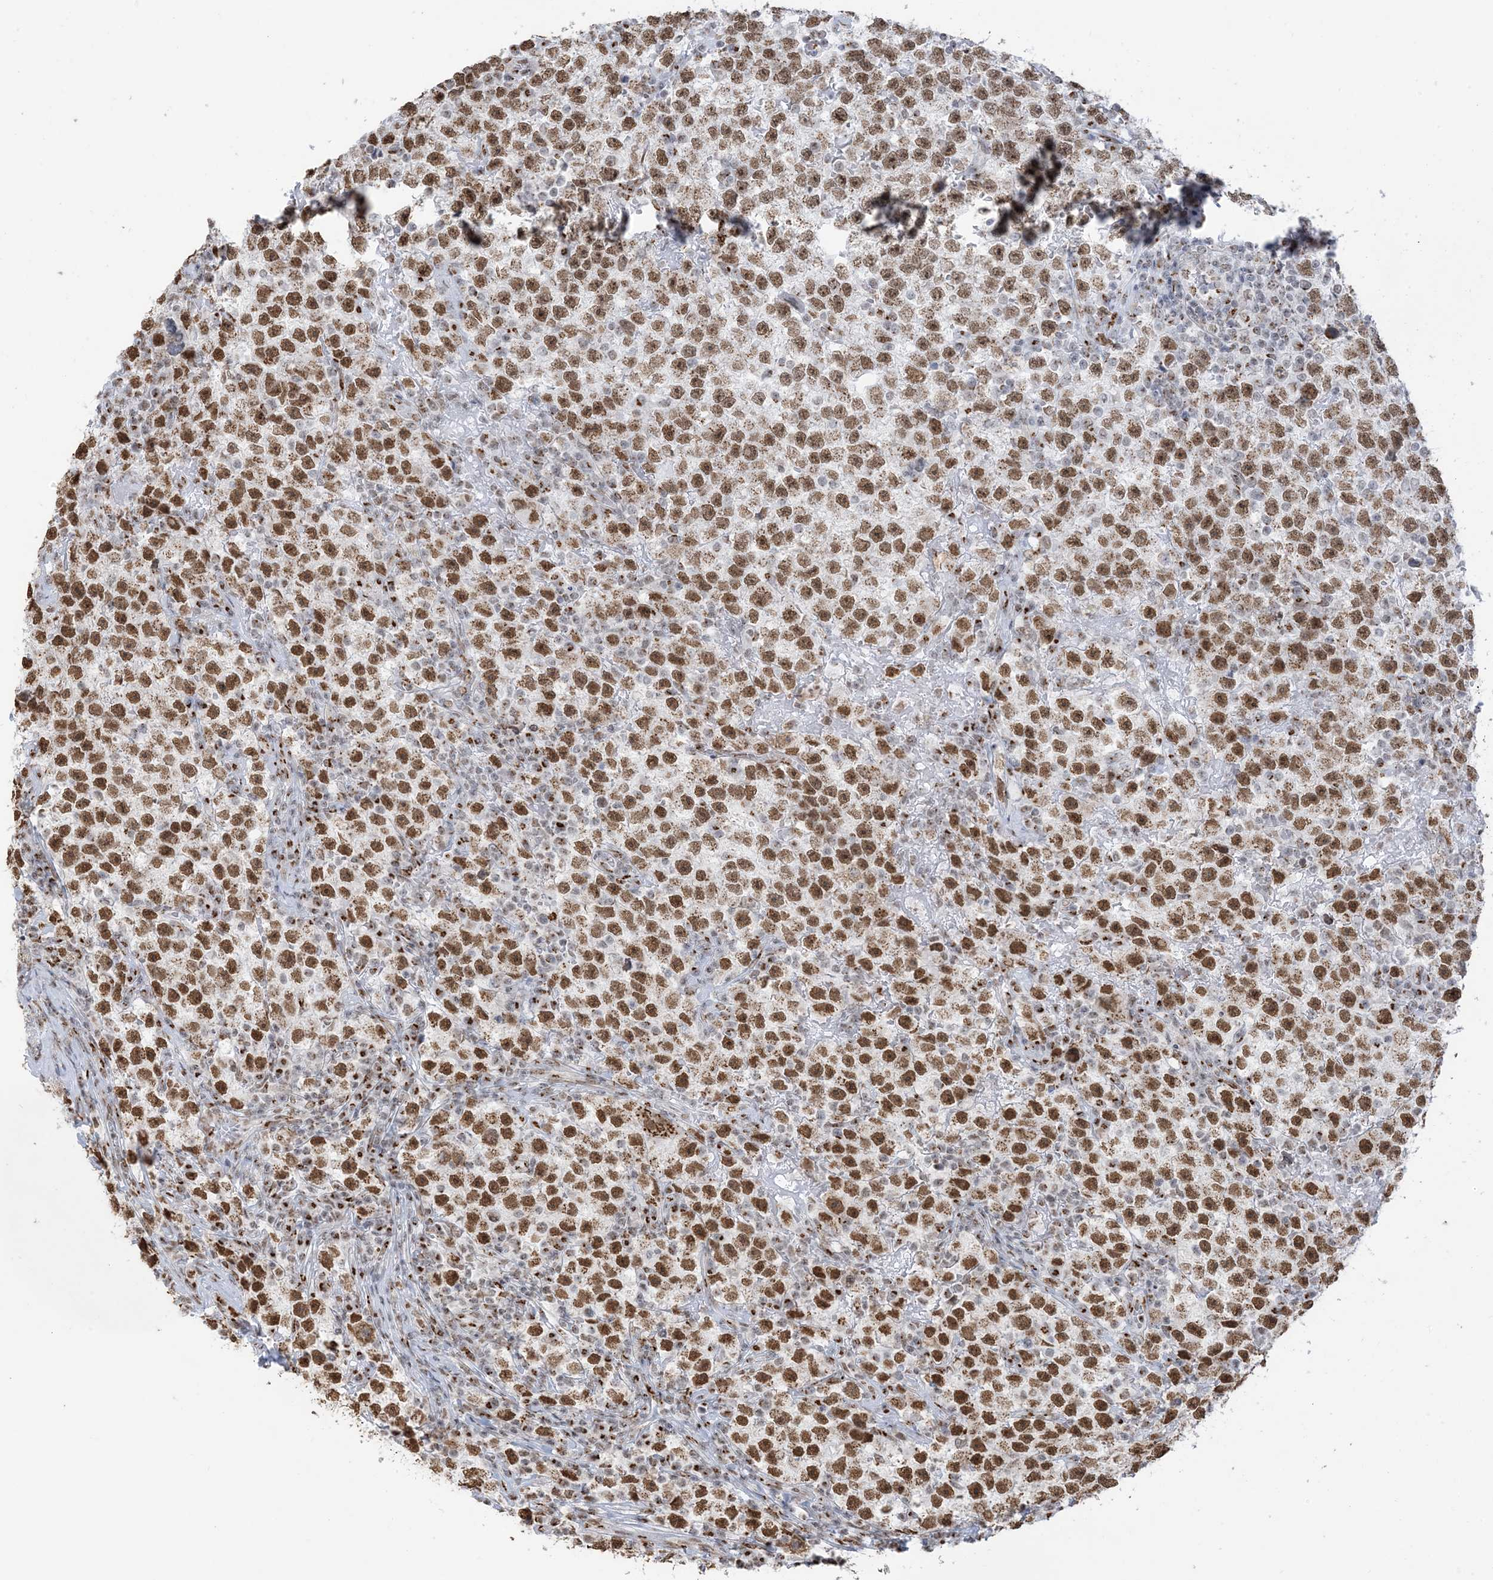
{"staining": {"intensity": "strong", "quantity": ">75%", "location": "nuclear"}, "tissue": "testis cancer", "cell_type": "Tumor cells", "image_type": "cancer", "snomed": [{"axis": "morphology", "description": "Seminoma, NOS"}, {"axis": "topography", "description": "Testis"}], "caption": "The image demonstrates immunohistochemical staining of testis seminoma. There is strong nuclear positivity is present in about >75% of tumor cells.", "gene": "GPR107", "patient": {"sex": "male", "age": 22}}